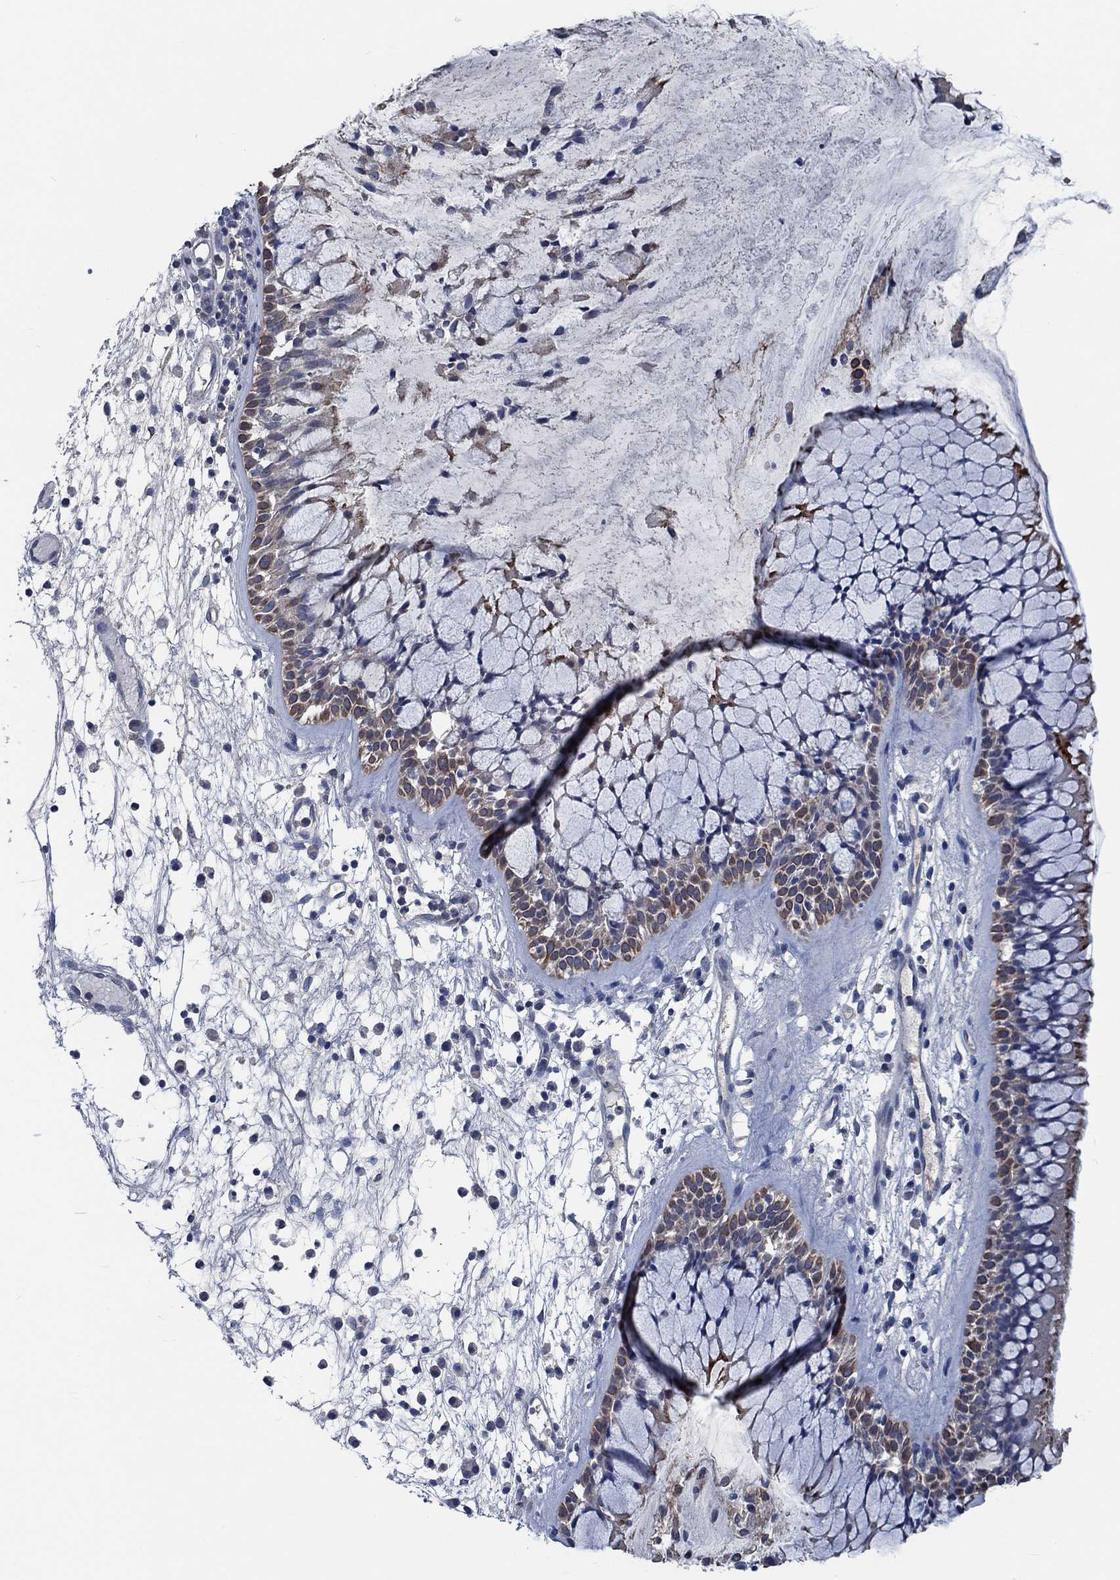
{"staining": {"intensity": "strong", "quantity": "<25%", "location": "cytoplasmic/membranous"}, "tissue": "nasopharynx", "cell_type": "Respiratory epithelial cells", "image_type": "normal", "snomed": [{"axis": "morphology", "description": "Normal tissue, NOS"}, {"axis": "topography", "description": "Nasopharynx"}], "caption": "Strong cytoplasmic/membranous positivity for a protein is seen in approximately <25% of respiratory epithelial cells of normal nasopharynx using immunohistochemistry (IHC).", "gene": "OBSCN", "patient": {"sex": "male", "age": 77}}